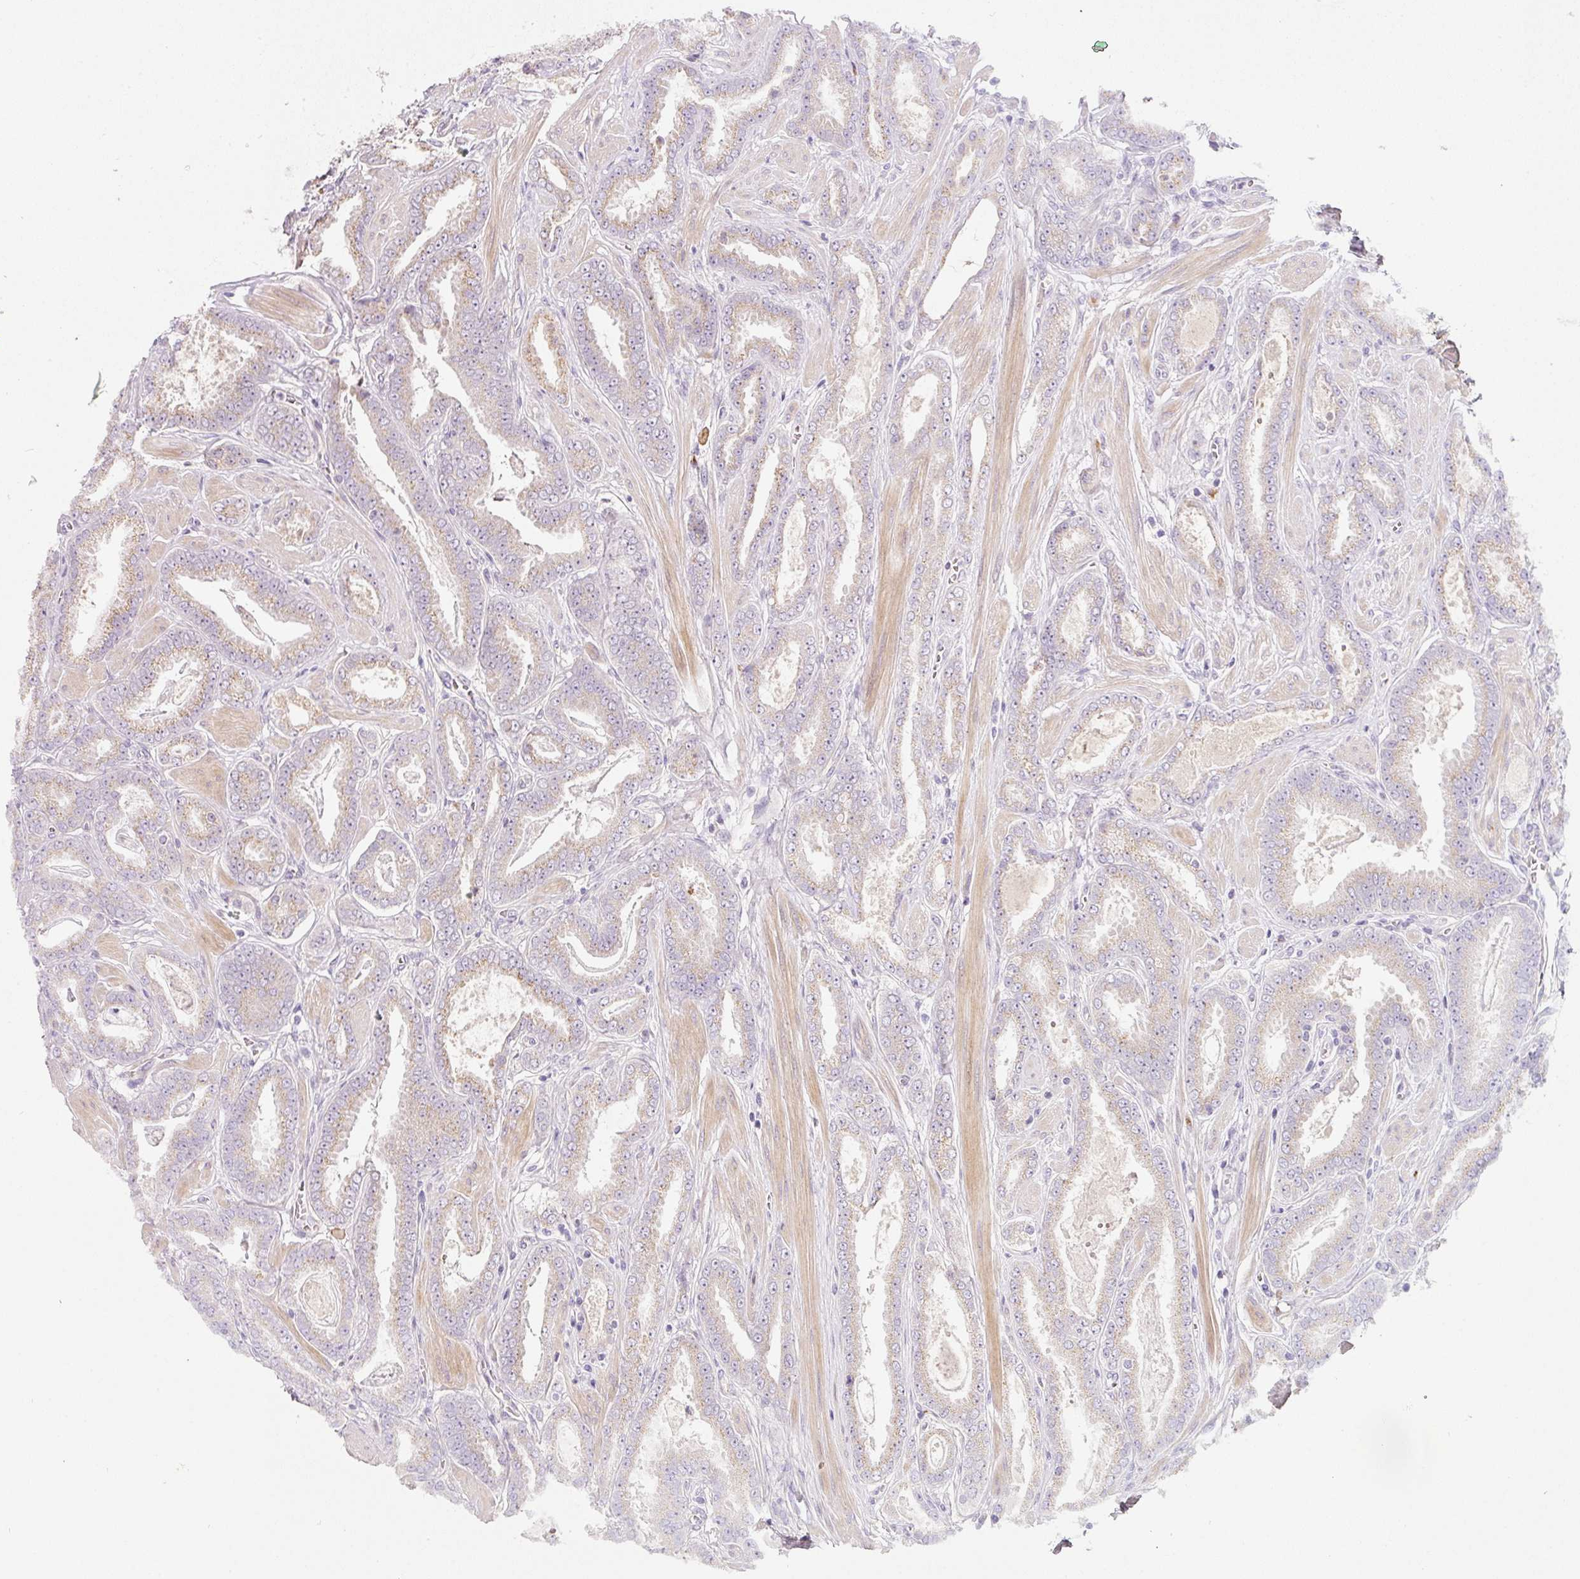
{"staining": {"intensity": "weak", "quantity": "25%-75%", "location": "cytoplasmic/membranous"}, "tissue": "prostate cancer", "cell_type": "Tumor cells", "image_type": "cancer", "snomed": [{"axis": "morphology", "description": "Adenocarcinoma, Low grade"}, {"axis": "topography", "description": "Prostate"}], "caption": "Immunohistochemical staining of human prostate low-grade adenocarcinoma reveals weak cytoplasmic/membranous protein staining in approximately 25%-75% of tumor cells.", "gene": "NBPF11", "patient": {"sex": "male", "age": 42}}